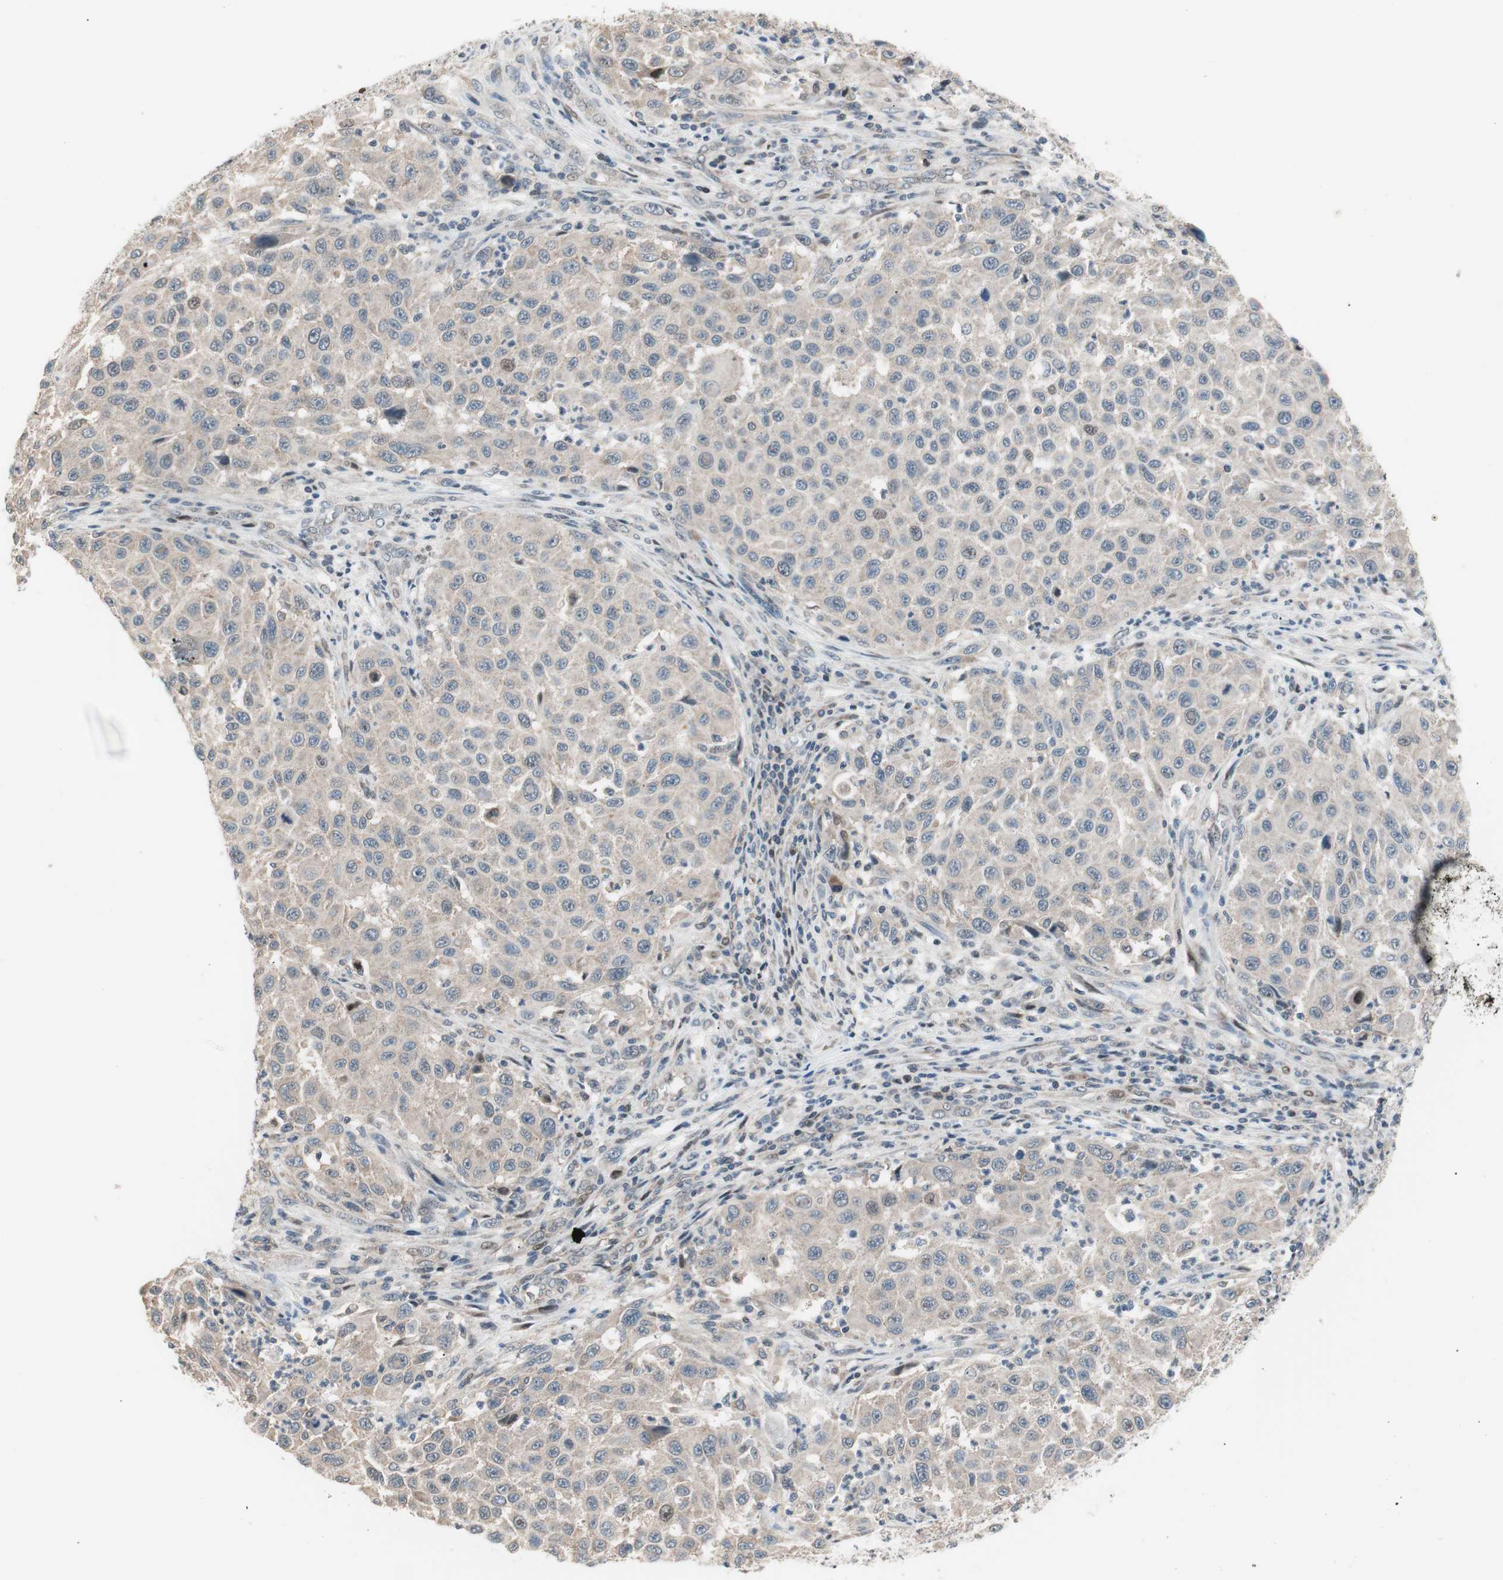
{"staining": {"intensity": "negative", "quantity": "none", "location": "none"}, "tissue": "melanoma", "cell_type": "Tumor cells", "image_type": "cancer", "snomed": [{"axis": "morphology", "description": "Malignant melanoma, Metastatic site"}, {"axis": "topography", "description": "Lymph node"}], "caption": "Immunohistochemistry of malignant melanoma (metastatic site) reveals no positivity in tumor cells.", "gene": "POLH", "patient": {"sex": "male", "age": 61}}